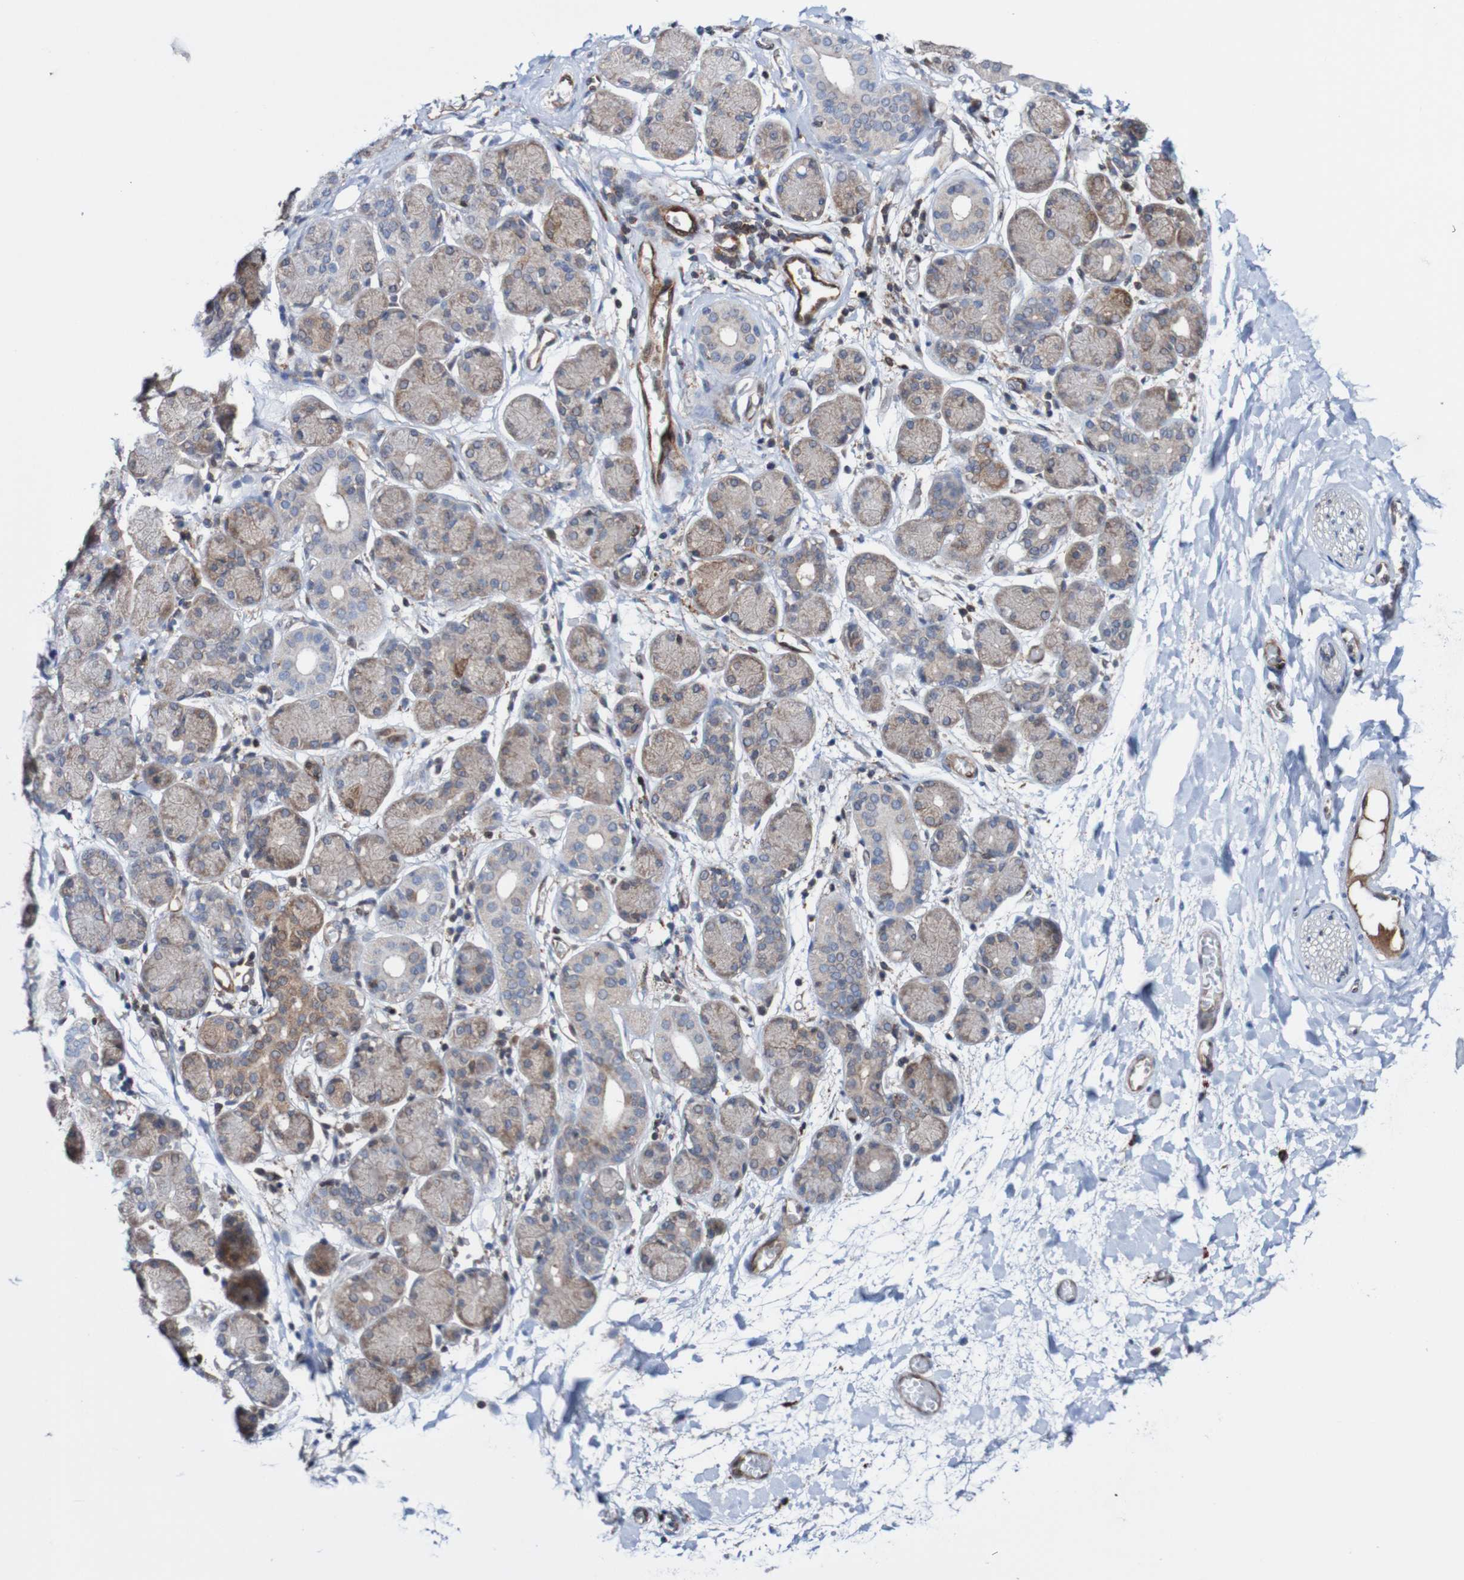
{"staining": {"intensity": "strong", "quantity": "25%-75%", "location": "cytoplasmic/membranous"}, "tissue": "salivary gland", "cell_type": "Glandular cells", "image_type": "normal", "snomed": [{"axis": "morphology", "description": "Normal tissue, NOS"}, {"axis": "topography", "description": "Salivary gland"}], "caption": "Salivary gland stained for a protein reveals strong cytoplasmic/membranous positivity in glandular cells.", "gene": "RIGI", "patient": {"sex": "female", "age": 24}}